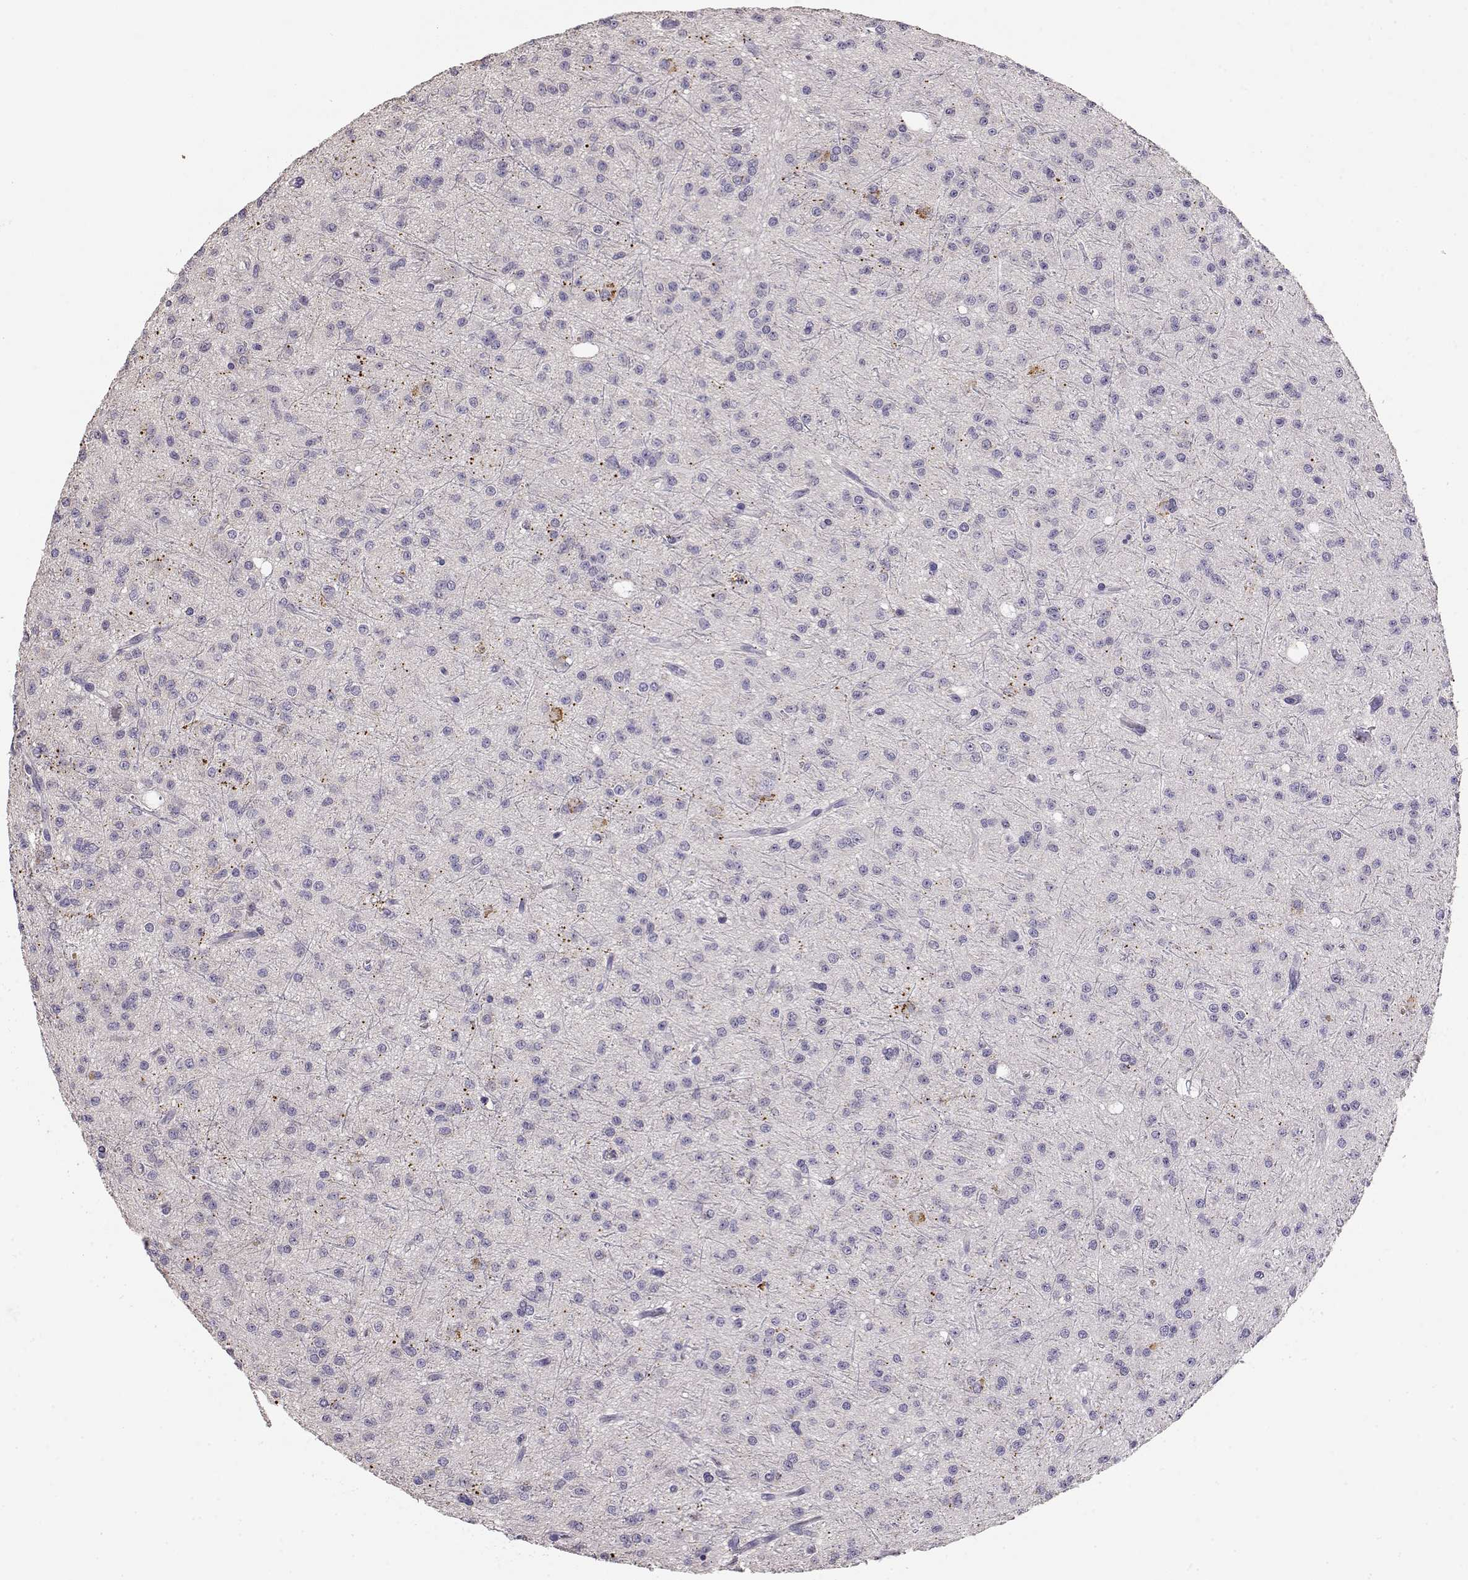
{"staining": {"intensity": "negative", "quantity": "none", "location": "none"}, "tissue": "glioma", "cell_type": "Tumor cells", "image_type": "cancer", "snomed": [{"axis": "morphology", "description": "Glioma, malignant, Low grade"}, {"axis": "topography", "description": "Brain"}], "caption": "The IHC image has no significant expression in tumor cells of glioma tissue.", "gene": "TACR1", "patient": {"sex": "male", "age": 27}}